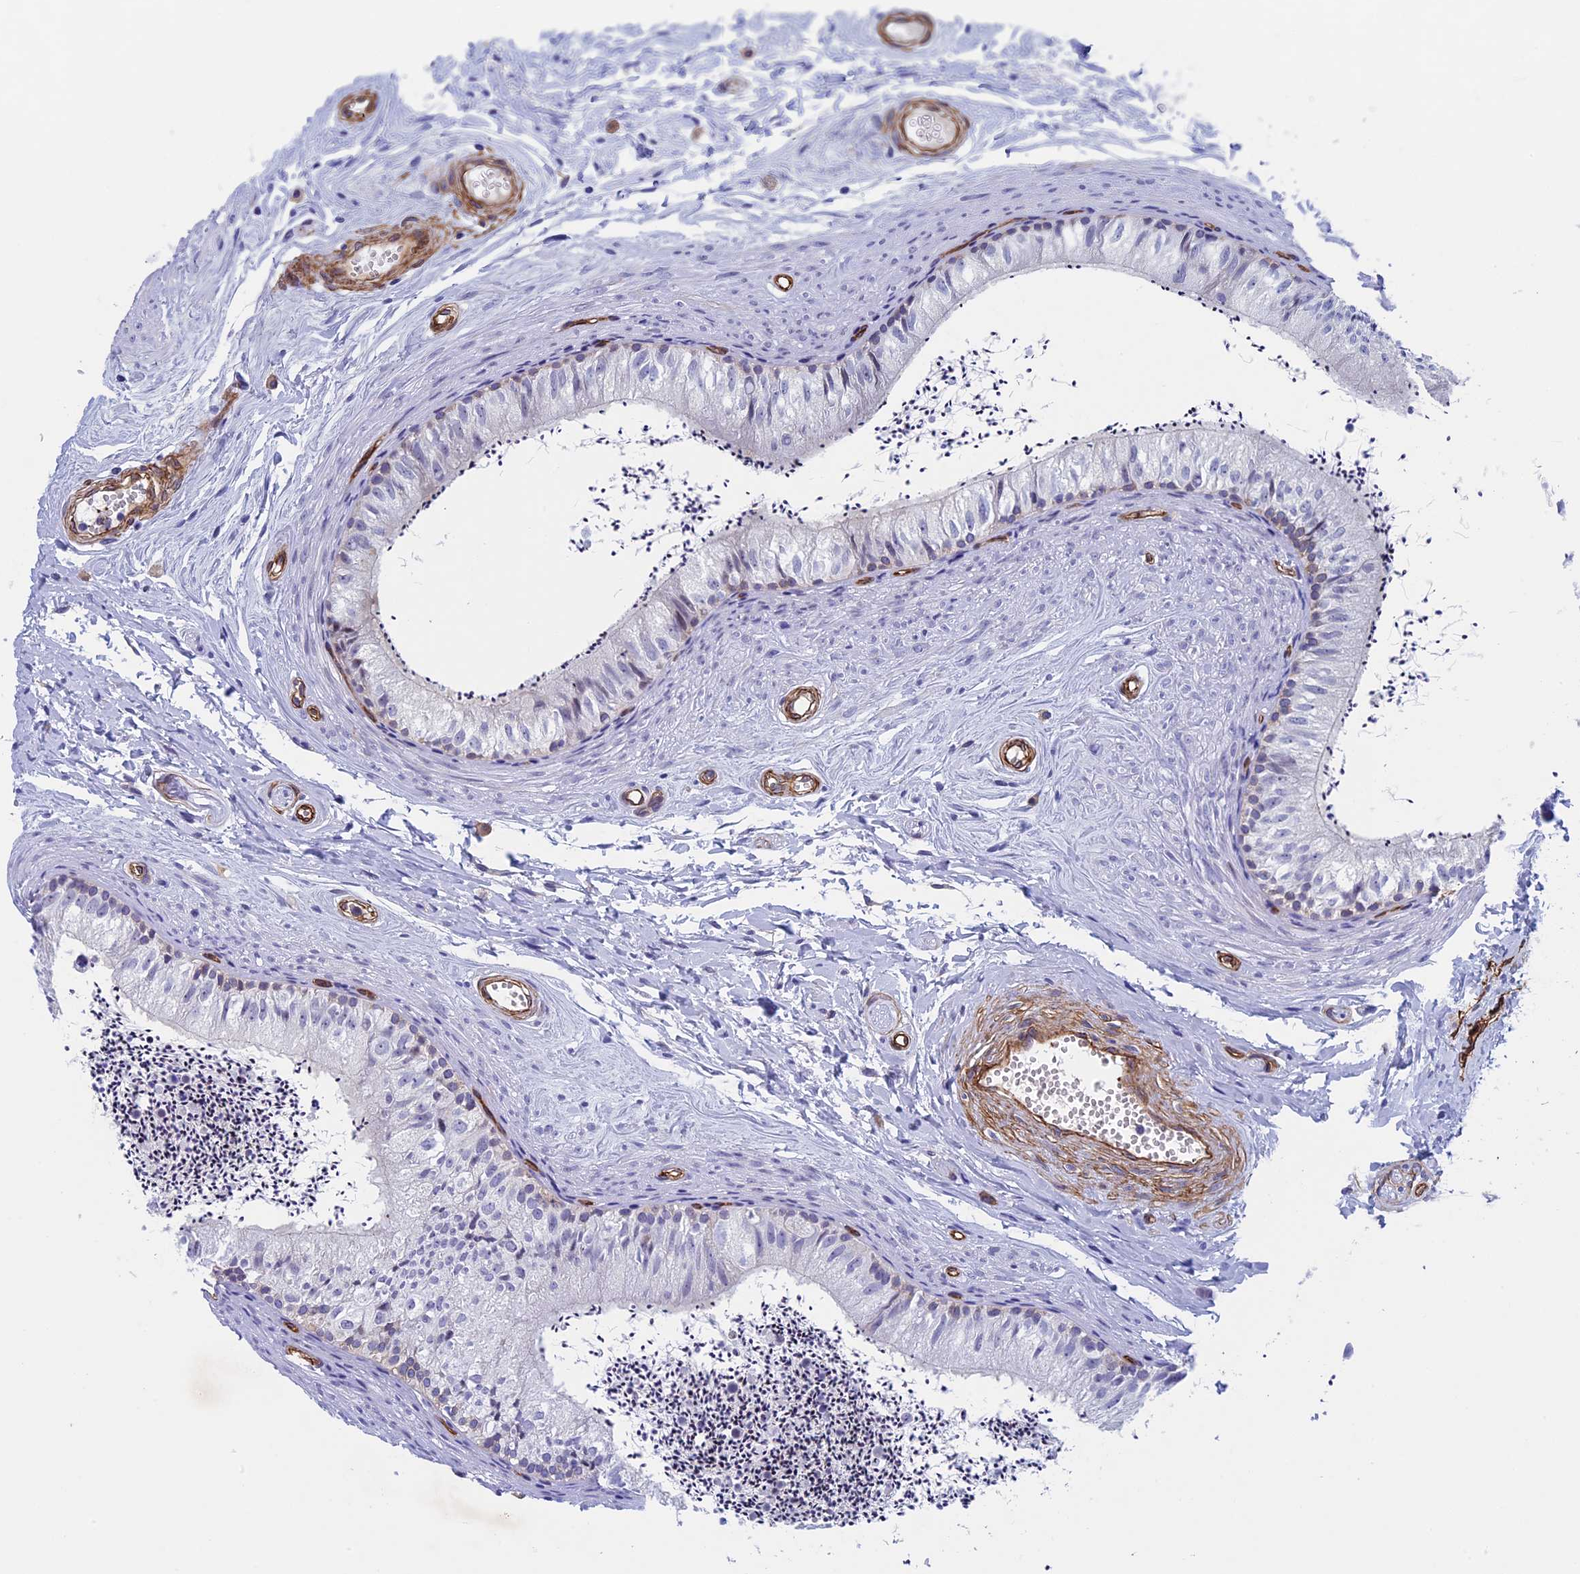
{"staining": {"intensity": "moderate", "quantity": "<25%", "location": "cytoplasmic/membranous"}, "tissue": "epididymis", "cell_type": "Glandular cells", "image_type": "normal", "snomed": [{"axis": "morphology", "description": "Normal tissue, NOS"}, {"axis": "topography", "description": "Epididymis"}], "caption": "An image of epididymis stained for a protein exhibits moderate cytoplasmic/membranous brown staining in glandular cells. Nuclei are stained in blue.", "gene": "INSYN1", "patient": {"sex": "male", "age": 56}}